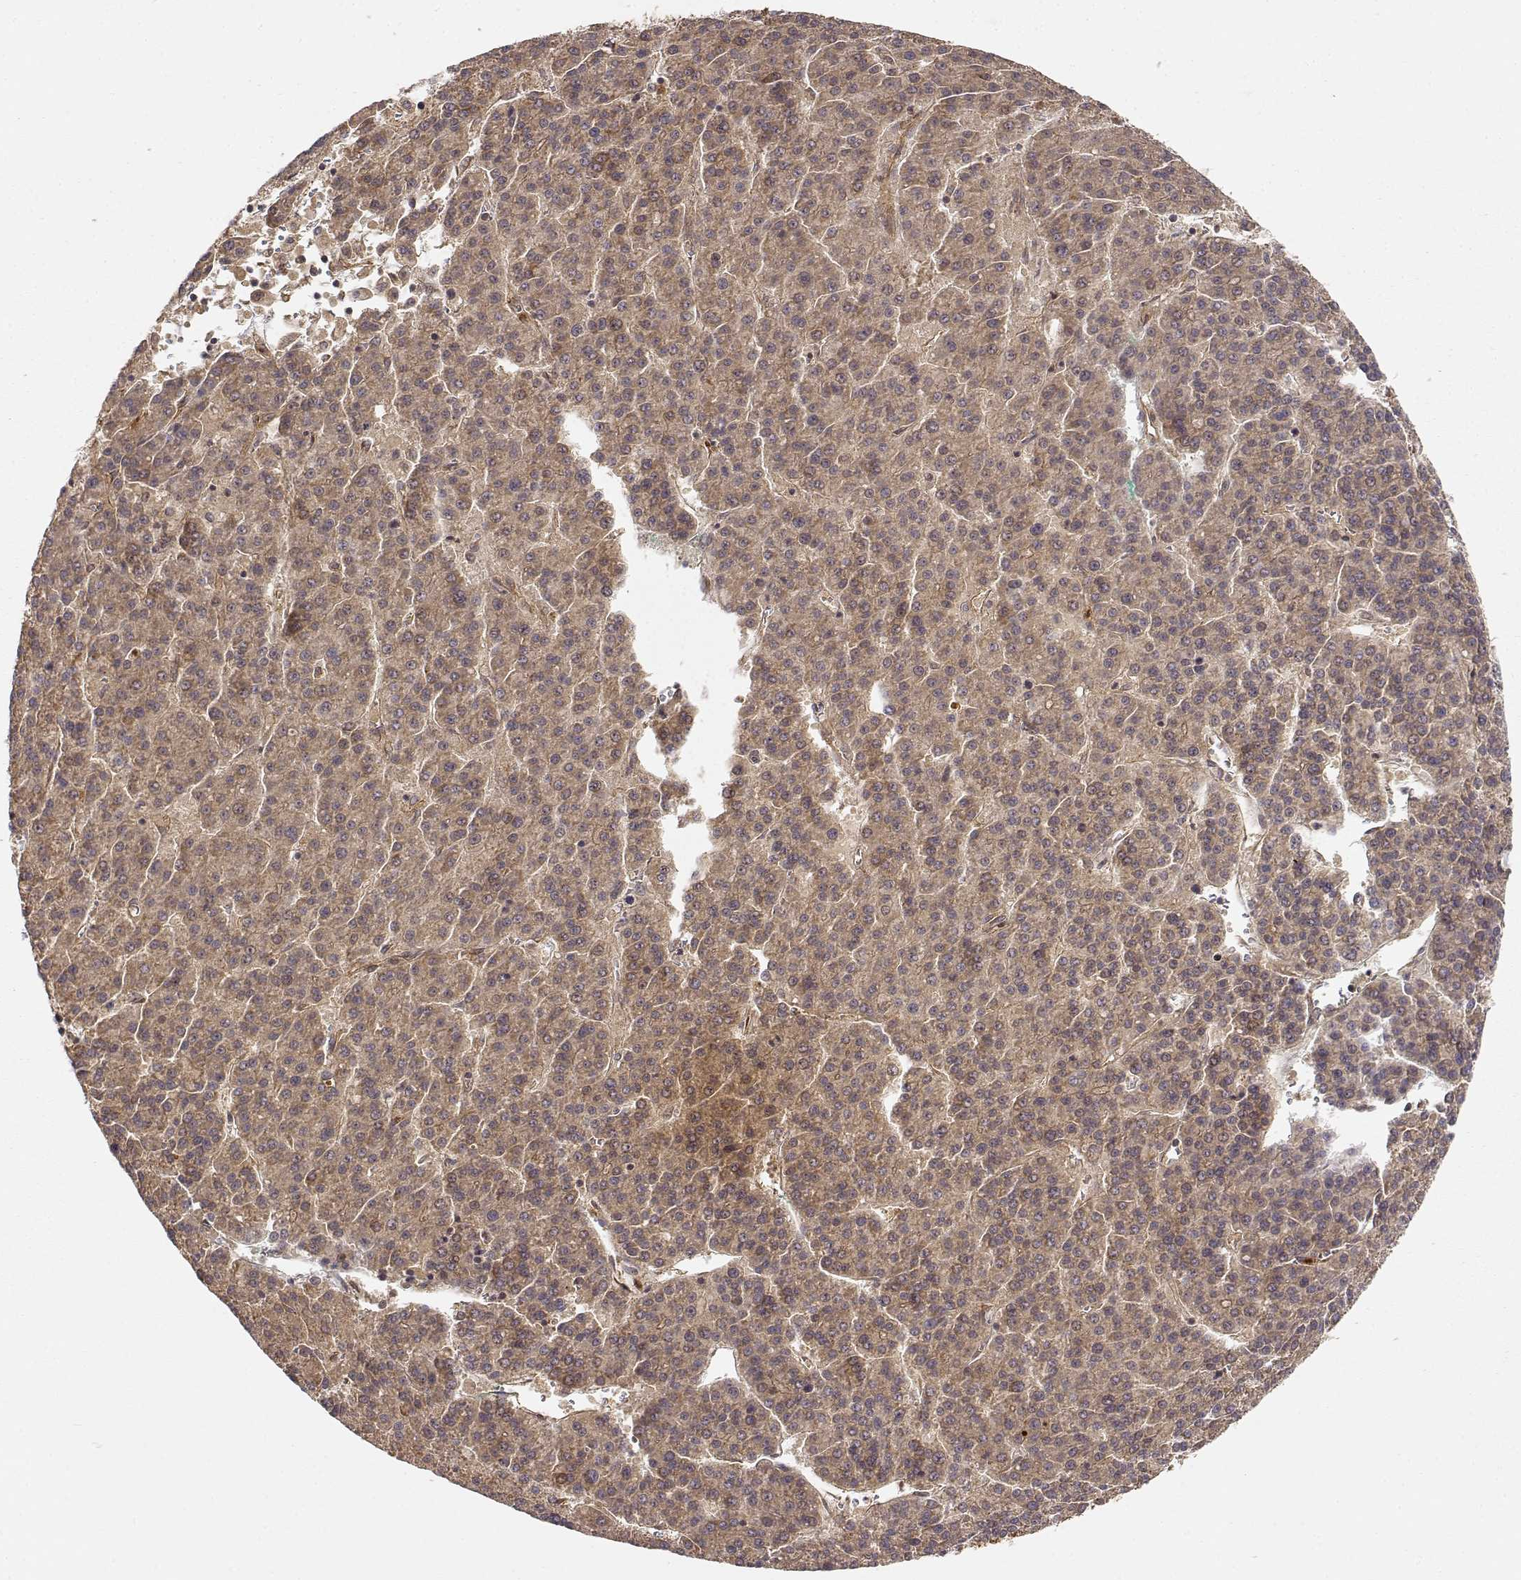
{"staining": {"intensity": "weak", "quantity": ">75%", "location": "cytoplasmic/membranous"}, "tissue": "liver cancer", "cell_type": "Tumor cells", "image_type": "cancer", "snomed": [{"axis": "morphology", "description": "Carcinoma, Hepatocellular, NOS"}, {"axis": "topography", "description": "Liver"}], "caption": "Immunohistochemistry histopathology image of neoplastic tissue: human hepatocellular carcinoma (liver) stained using IHC exhibits low levels of weak protein expression localized specifically in the cytoplasmic/membranous of tumor cells, appearing as a cytoplasmic/membranous brown color.", "gene": "CDK5RAP2", "patient": {"sex": "female", "age": 58}}